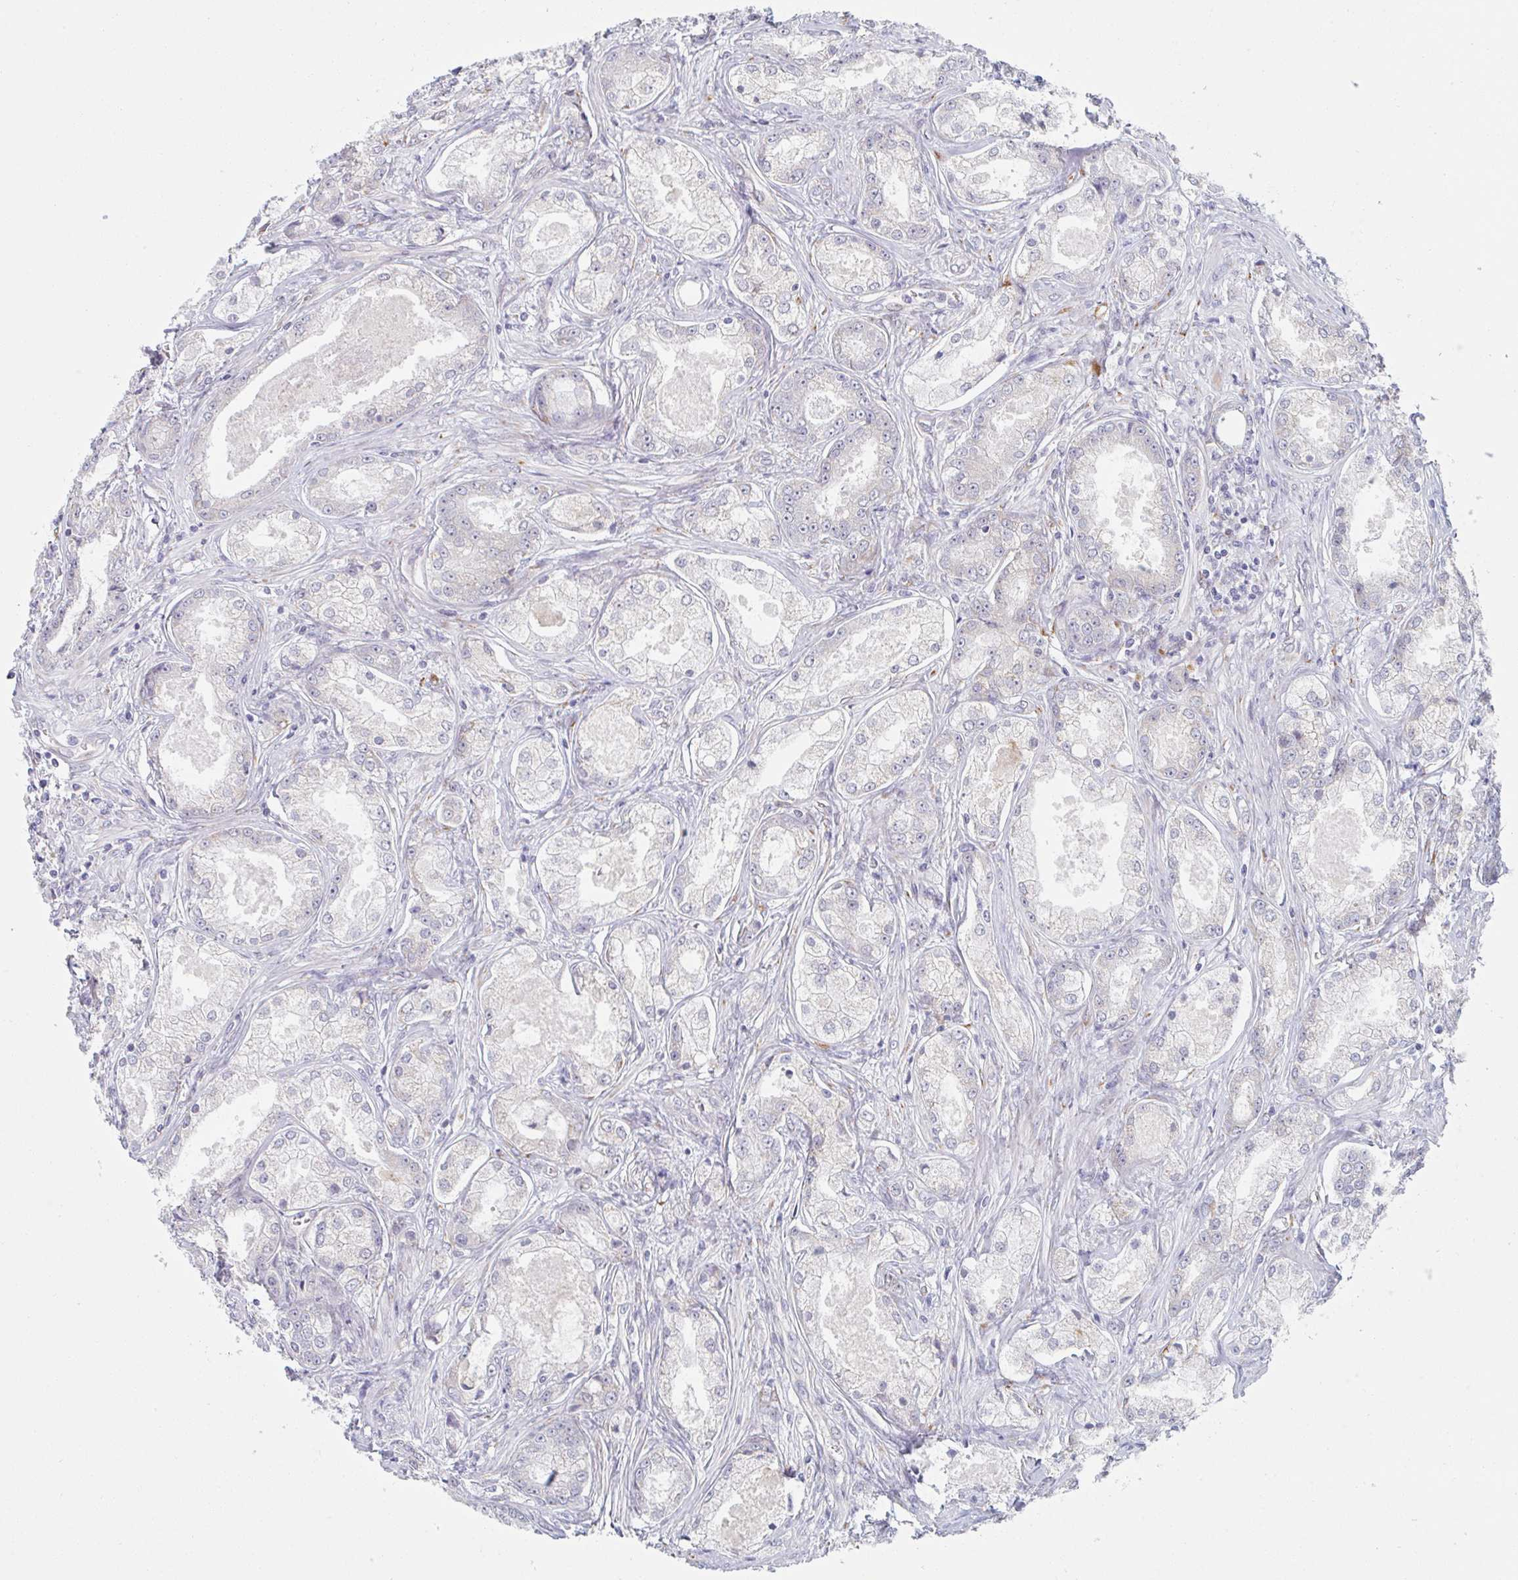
{"staining": {"intensity": "weak", "quantity": "<25%", "location": "cytoplasmic/membranous"}, "tissue": "prostate cancer", "cell_type": "Tumor cells", "image_type": "cancer", "snomed": [{"axis": "morphology", "description": "Adenocarcinoma, Low grade"}, {"axis": "topography", "description": "Prostate"}], "caption": "Tumor cells show no significant protein positivity in prostate cancer.", "gene": "TRAPPC10", "patient": {"sex": "male", "age": 68}}